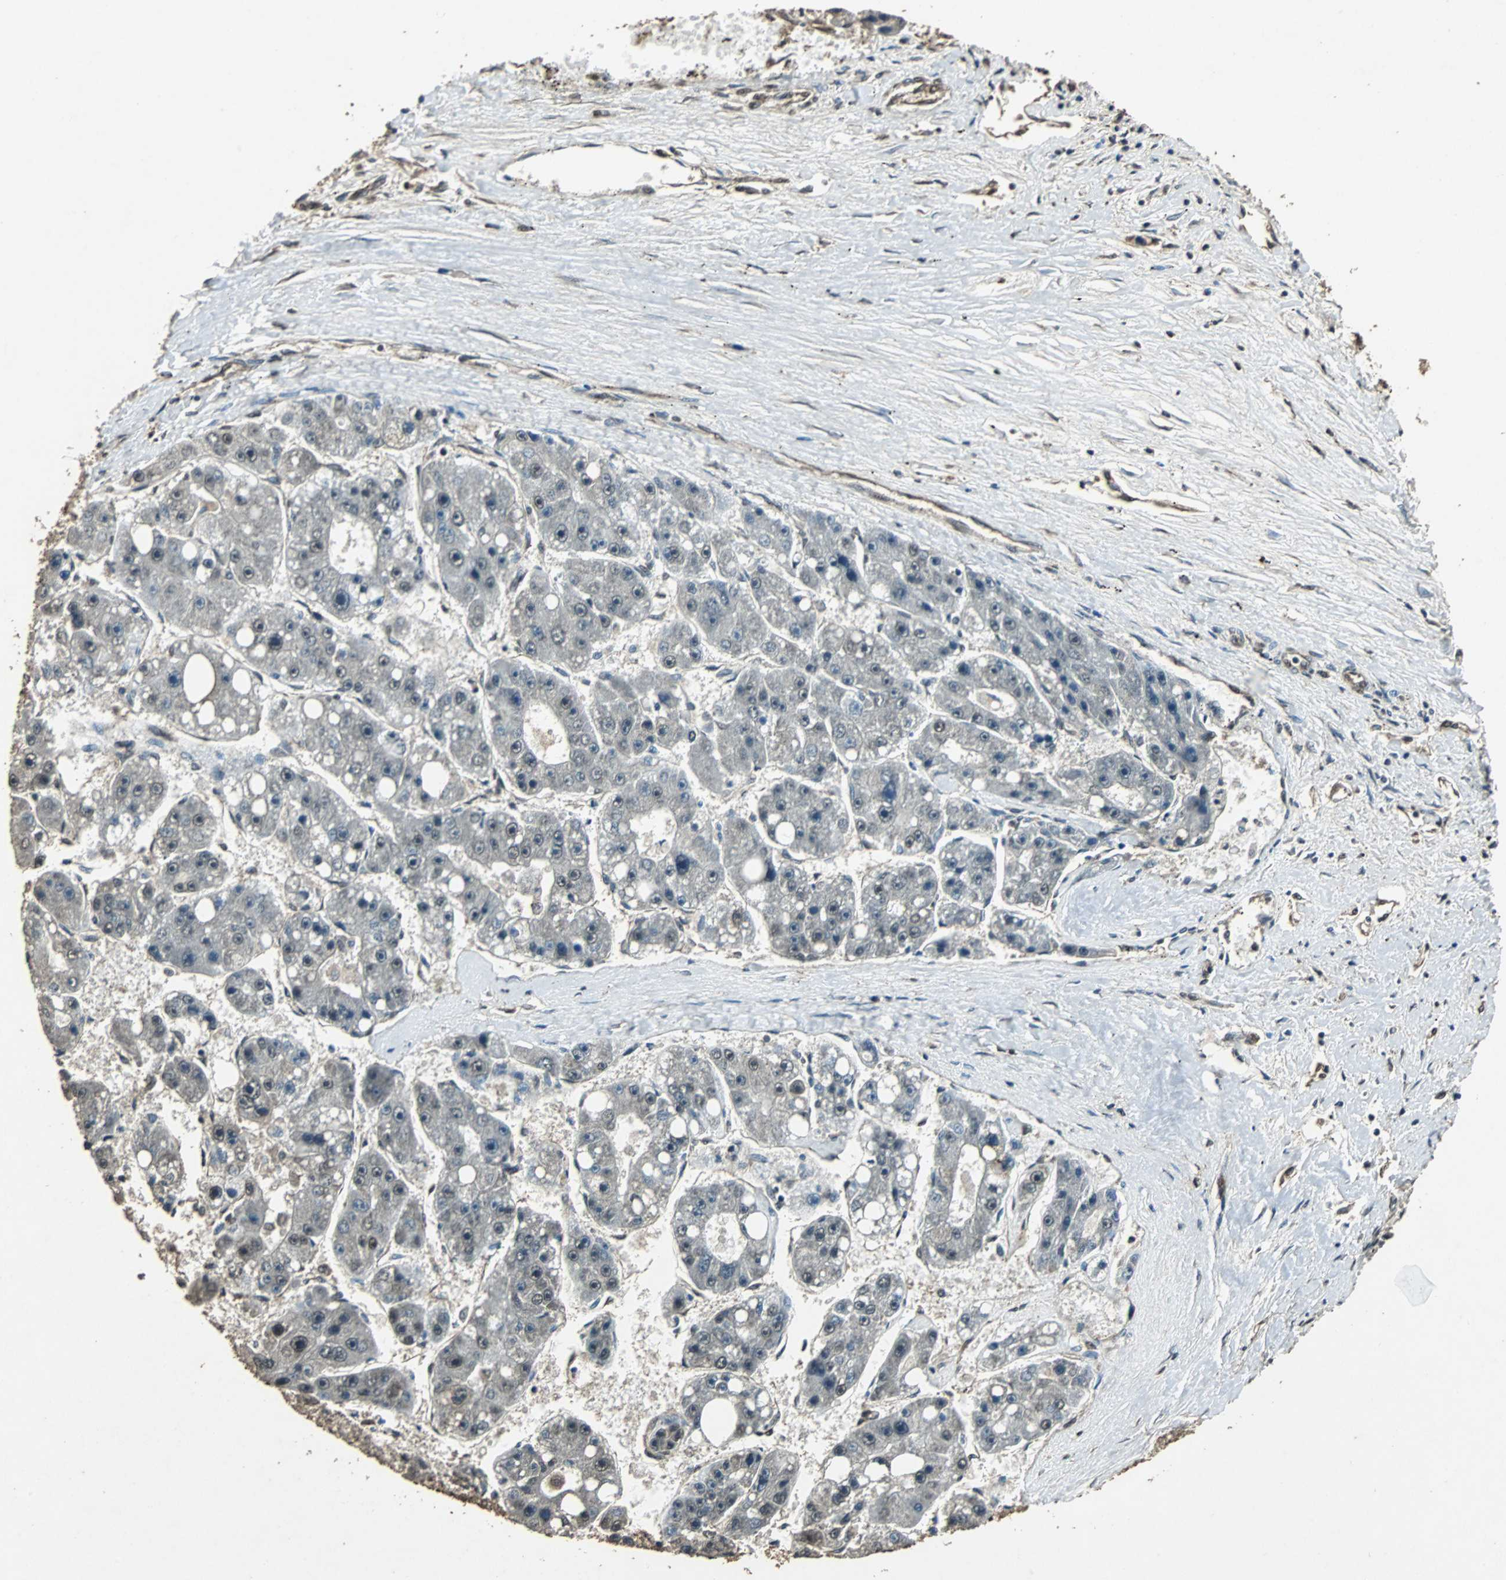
{"staining": {"intensity": "weak", "quantity": "25%-75%", "location": "cytoplasmic/membranous,nuclear"}, "tissue": "liver cancer", "cell_type": "Tumor cells", "image_type": "cancer", "snomed": [{"axis": "morphology", "description": "Carcinoma, Hepatocellular, NOS"}, {"axis": "topography", "description": "Liver"}], "caption": "Weak cytoplasmic/membranous and nuclear expression for a protein is appreciated in approximately 25%-75% of tumor cells of hepatocellular carcinoma (liver) using immunohistochemistry.", "gene": "PPP1R13B", "patient": {"sex": "female", "age": 61}}